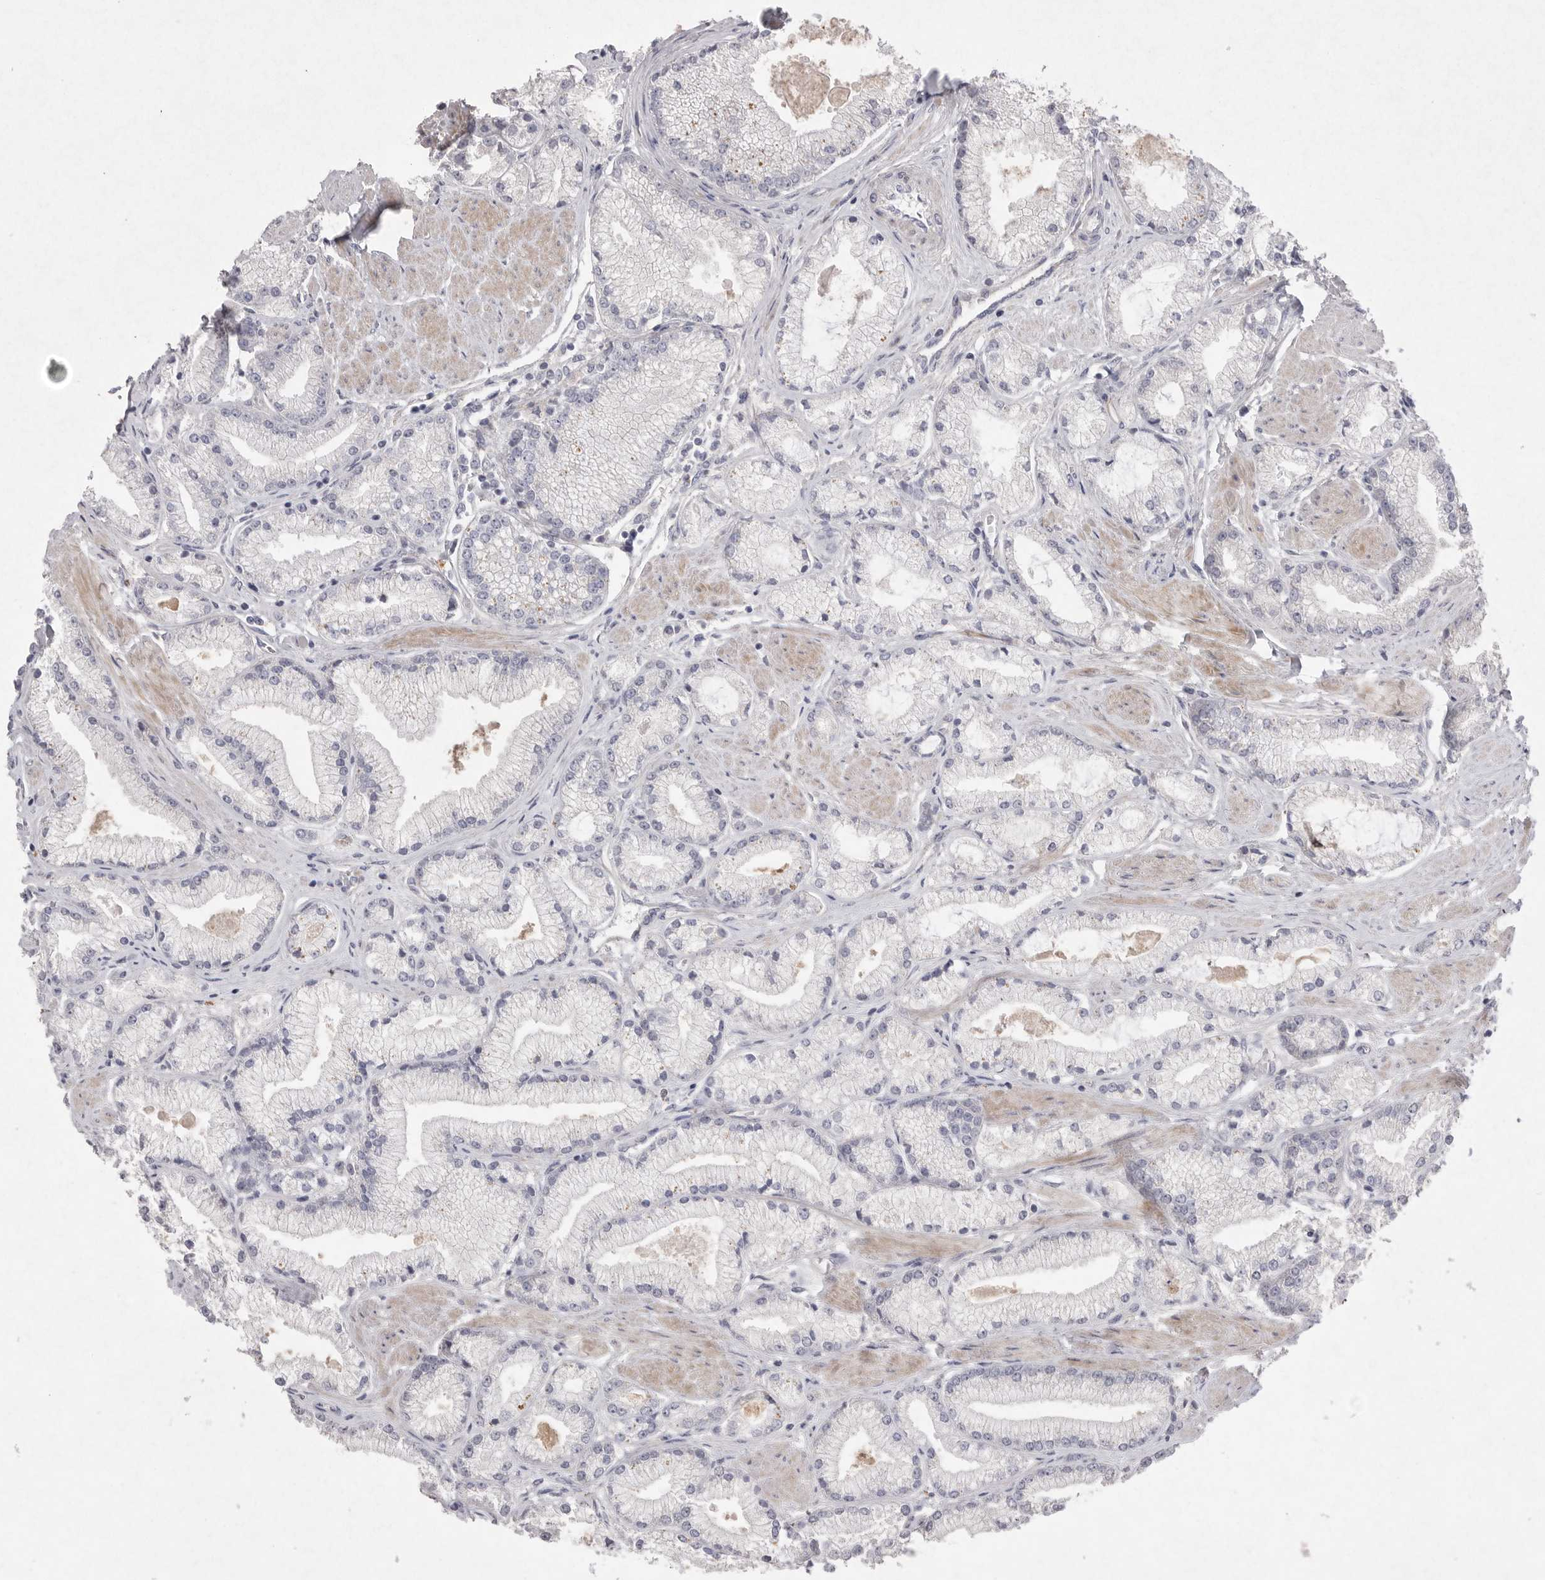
{"staining": {"intensity": "negative", "quantity": "none", "location": "none"}, "tissue": "prostate cancer", "cell_type": "Tumor cells", "image_type": "cancer", "snomed": [{"axis": "morphology", "description": "Adenocarcinoma, High grade"}, {"axis": "topography", "description": "Prostate"}], "caption": "Prostate adenocarcinoma (high-grade) was stained to show a protein in brown. There is no significant staining in tumor cells.", "gene": "VANGL2", "patient": {"sex": "male", "age": 50}}